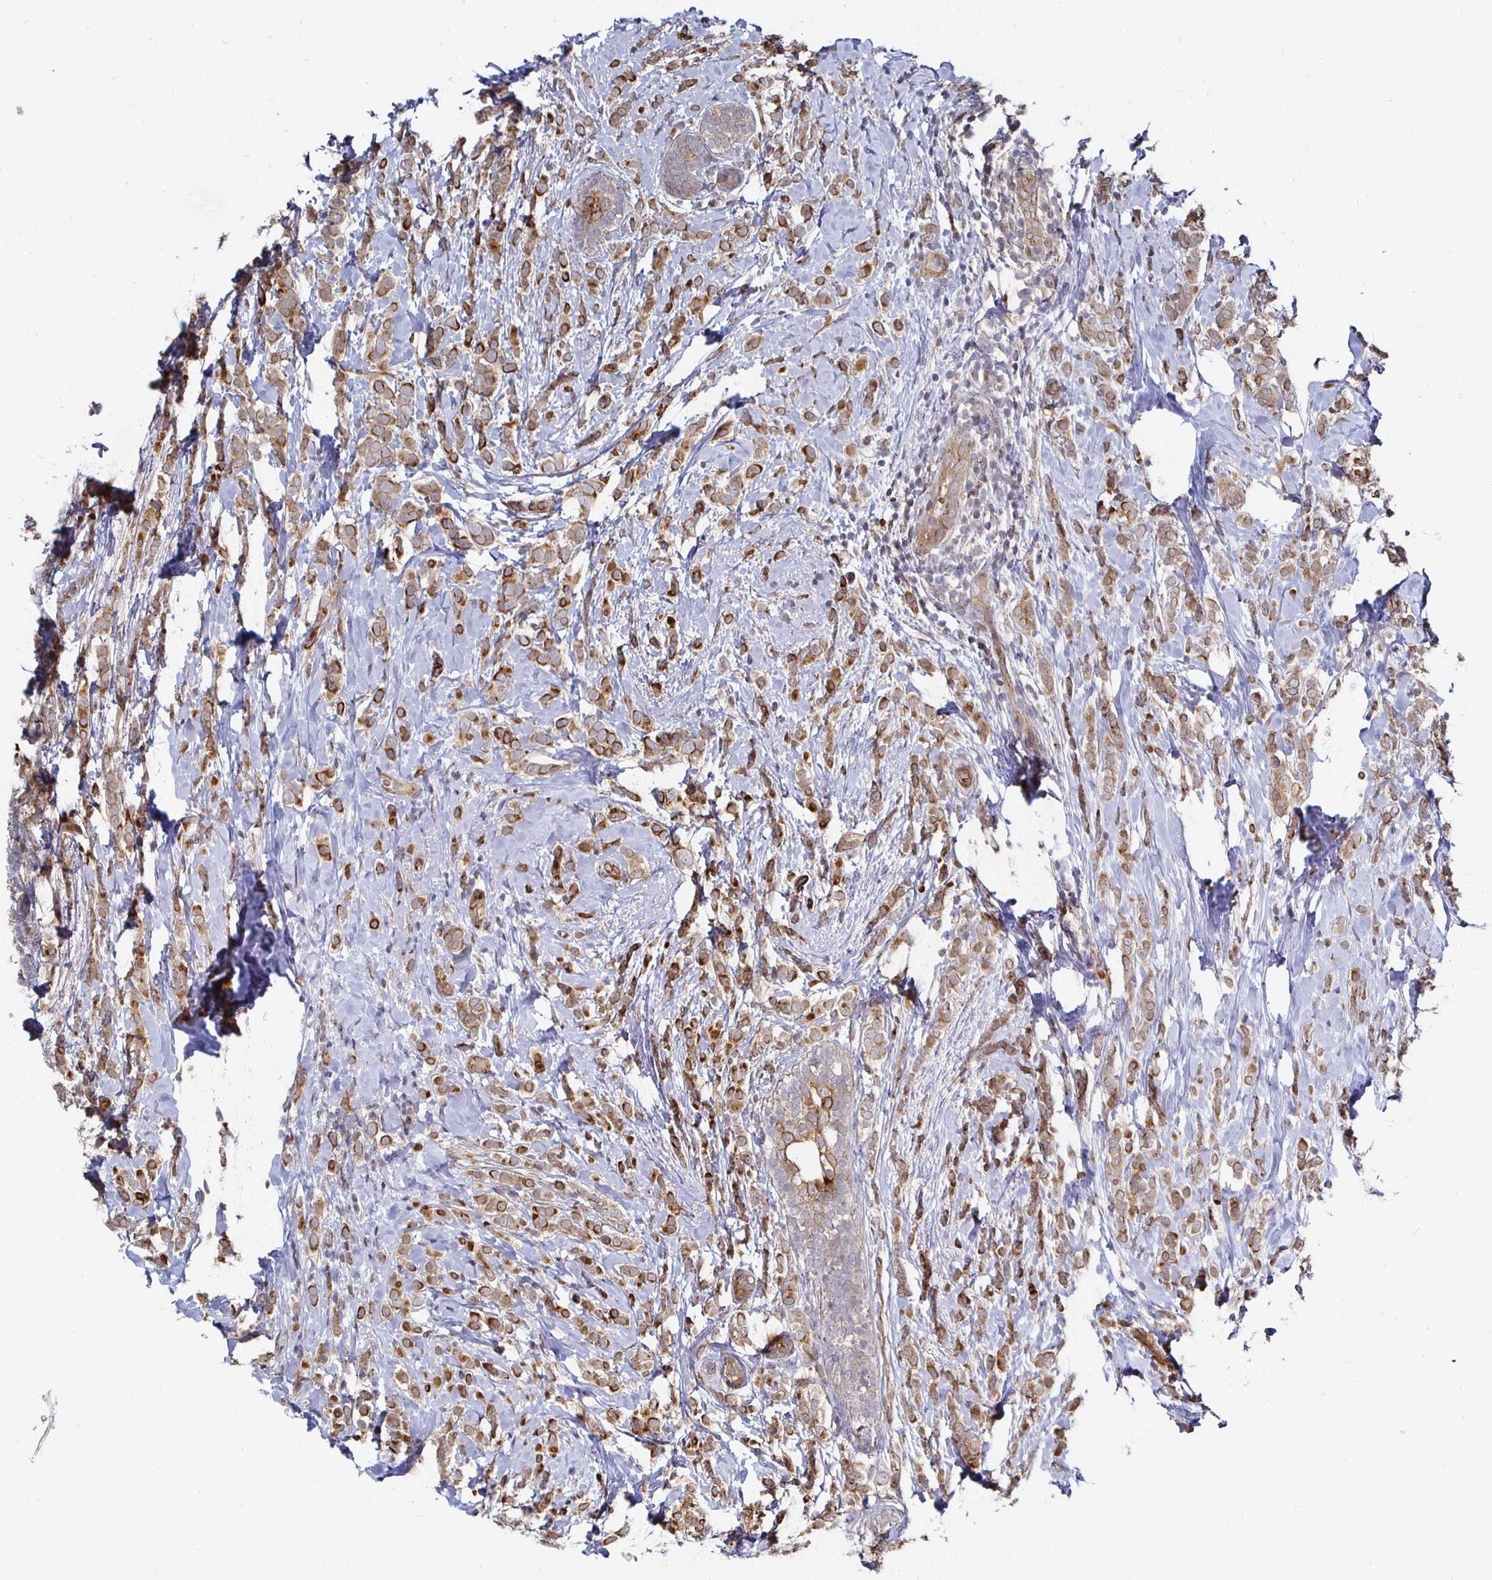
{"staining": {"intensity": "moderate", "quantity": ">75%", "location": "cytoplasmic/membranous"}, "tissue": "breast cancer", "cell_type": "Tumor cells", "image_type": "cancer", "snomed": [{"axis": "morphology", "description": "Lobular carcinoma"}, {"axis": "topography", "description": "Breast"}], "caption": "Moderate cytoplasmic/membranous positivity is seen in approximately >75% of tumor cells in lobular carcinoma (breast).", "gene": "TBKBP1", "patient": {"sex": "female", "age": 49}}